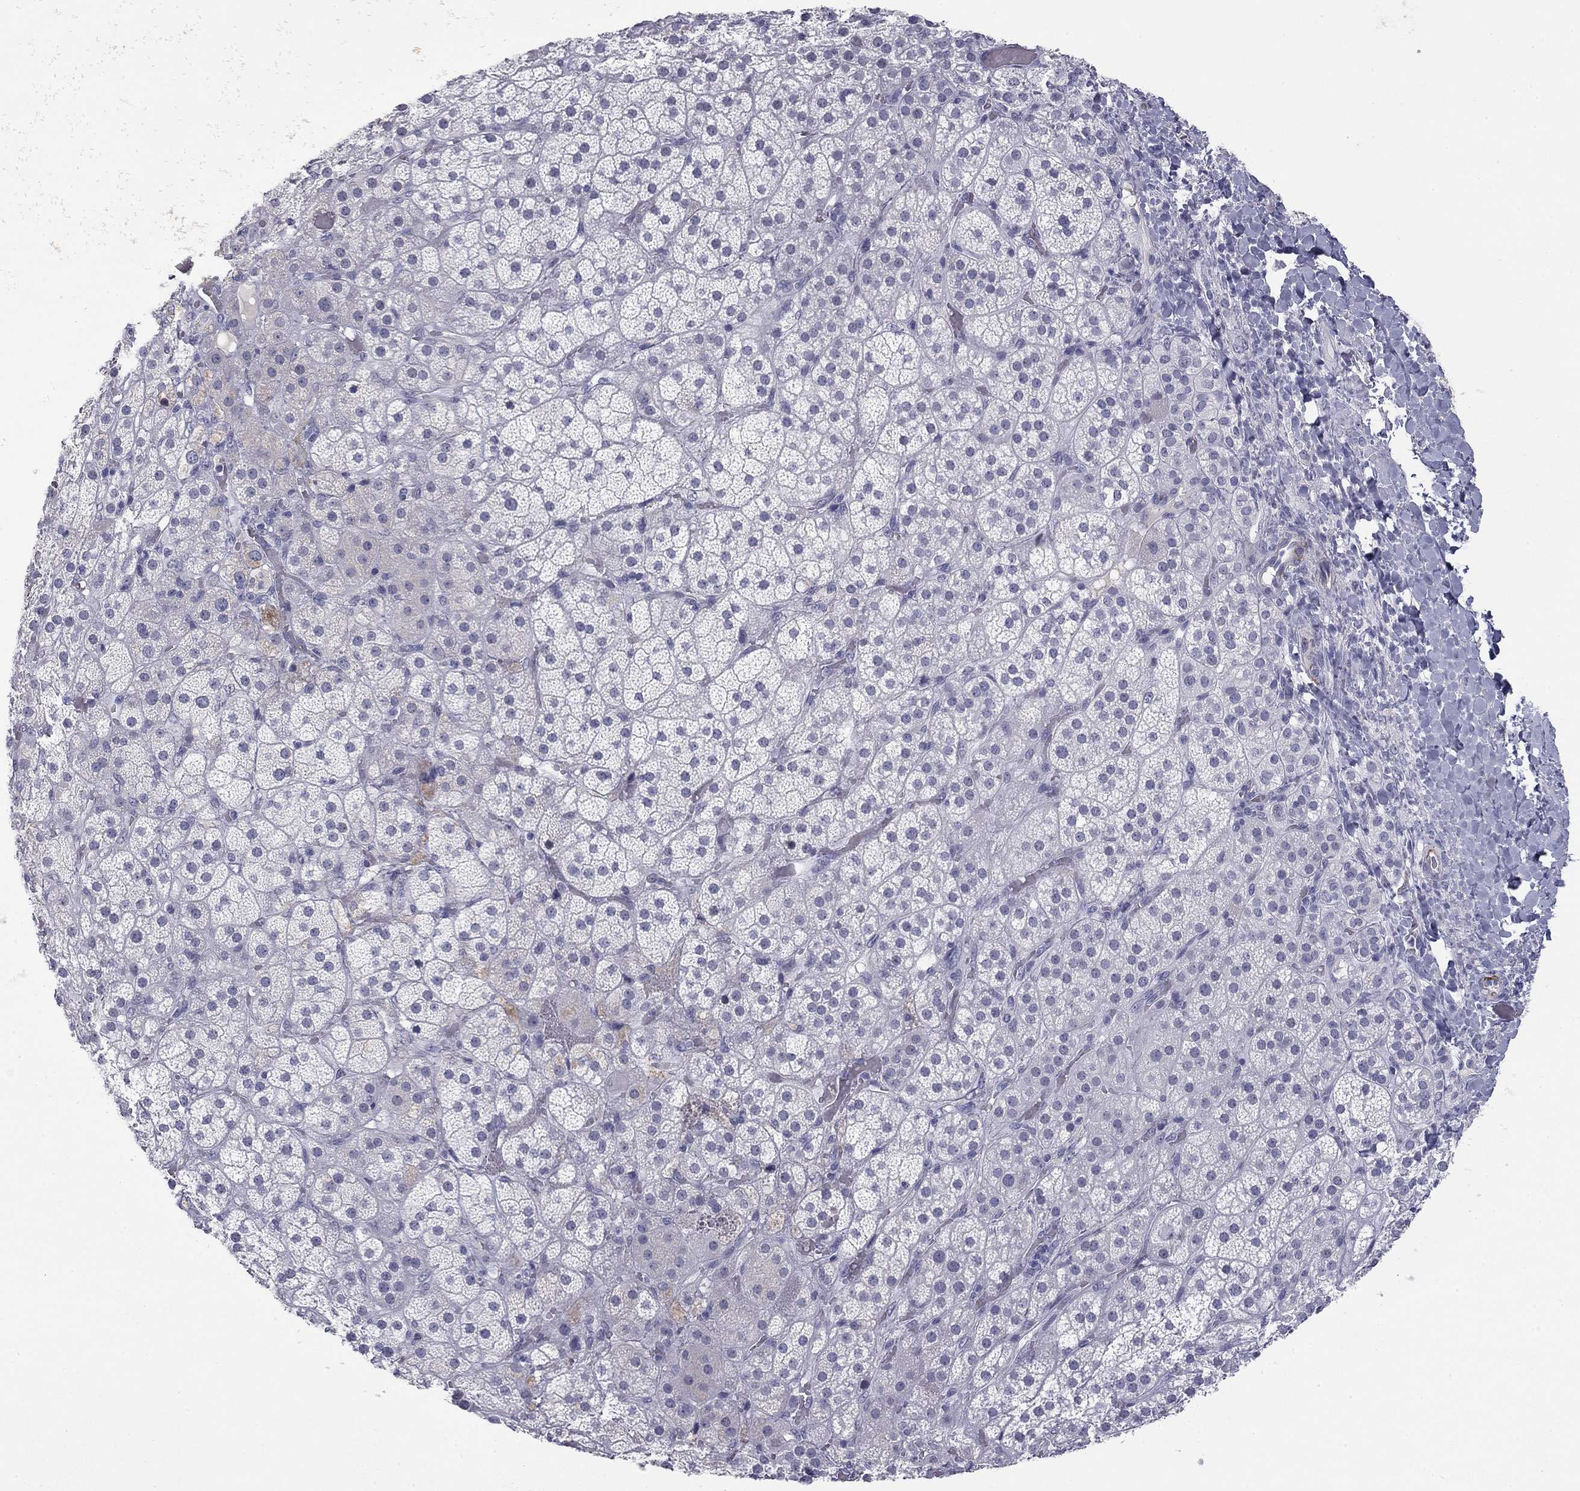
{"staining": {"intensity": "weak", "quantity": "<25%", "location": "cytoplasmic/membranous"}, "tissue": "adrenal gland", "cell_type": "Glandular cells", "image_type": "normal", "snomed": [{"axis": "morphology", "description": "Normal tissue, NOS"}, {"axis": "topography", "description": "Adrenal gland"}], "caption": "Immunohistochemistry (IHC) micrograph of benign adrenal gland: human adrenal gland stained with DAB (3,3'-diaminobenzidine) displays no significant protein expression in glandular cells. (DAB (3,3'-diaminobenzidine) immunohistochemistry (IHC) with hematoxylin counter stain).", "gene": "TFAP2B", "patient": {"sex": "male", "age": 57}}